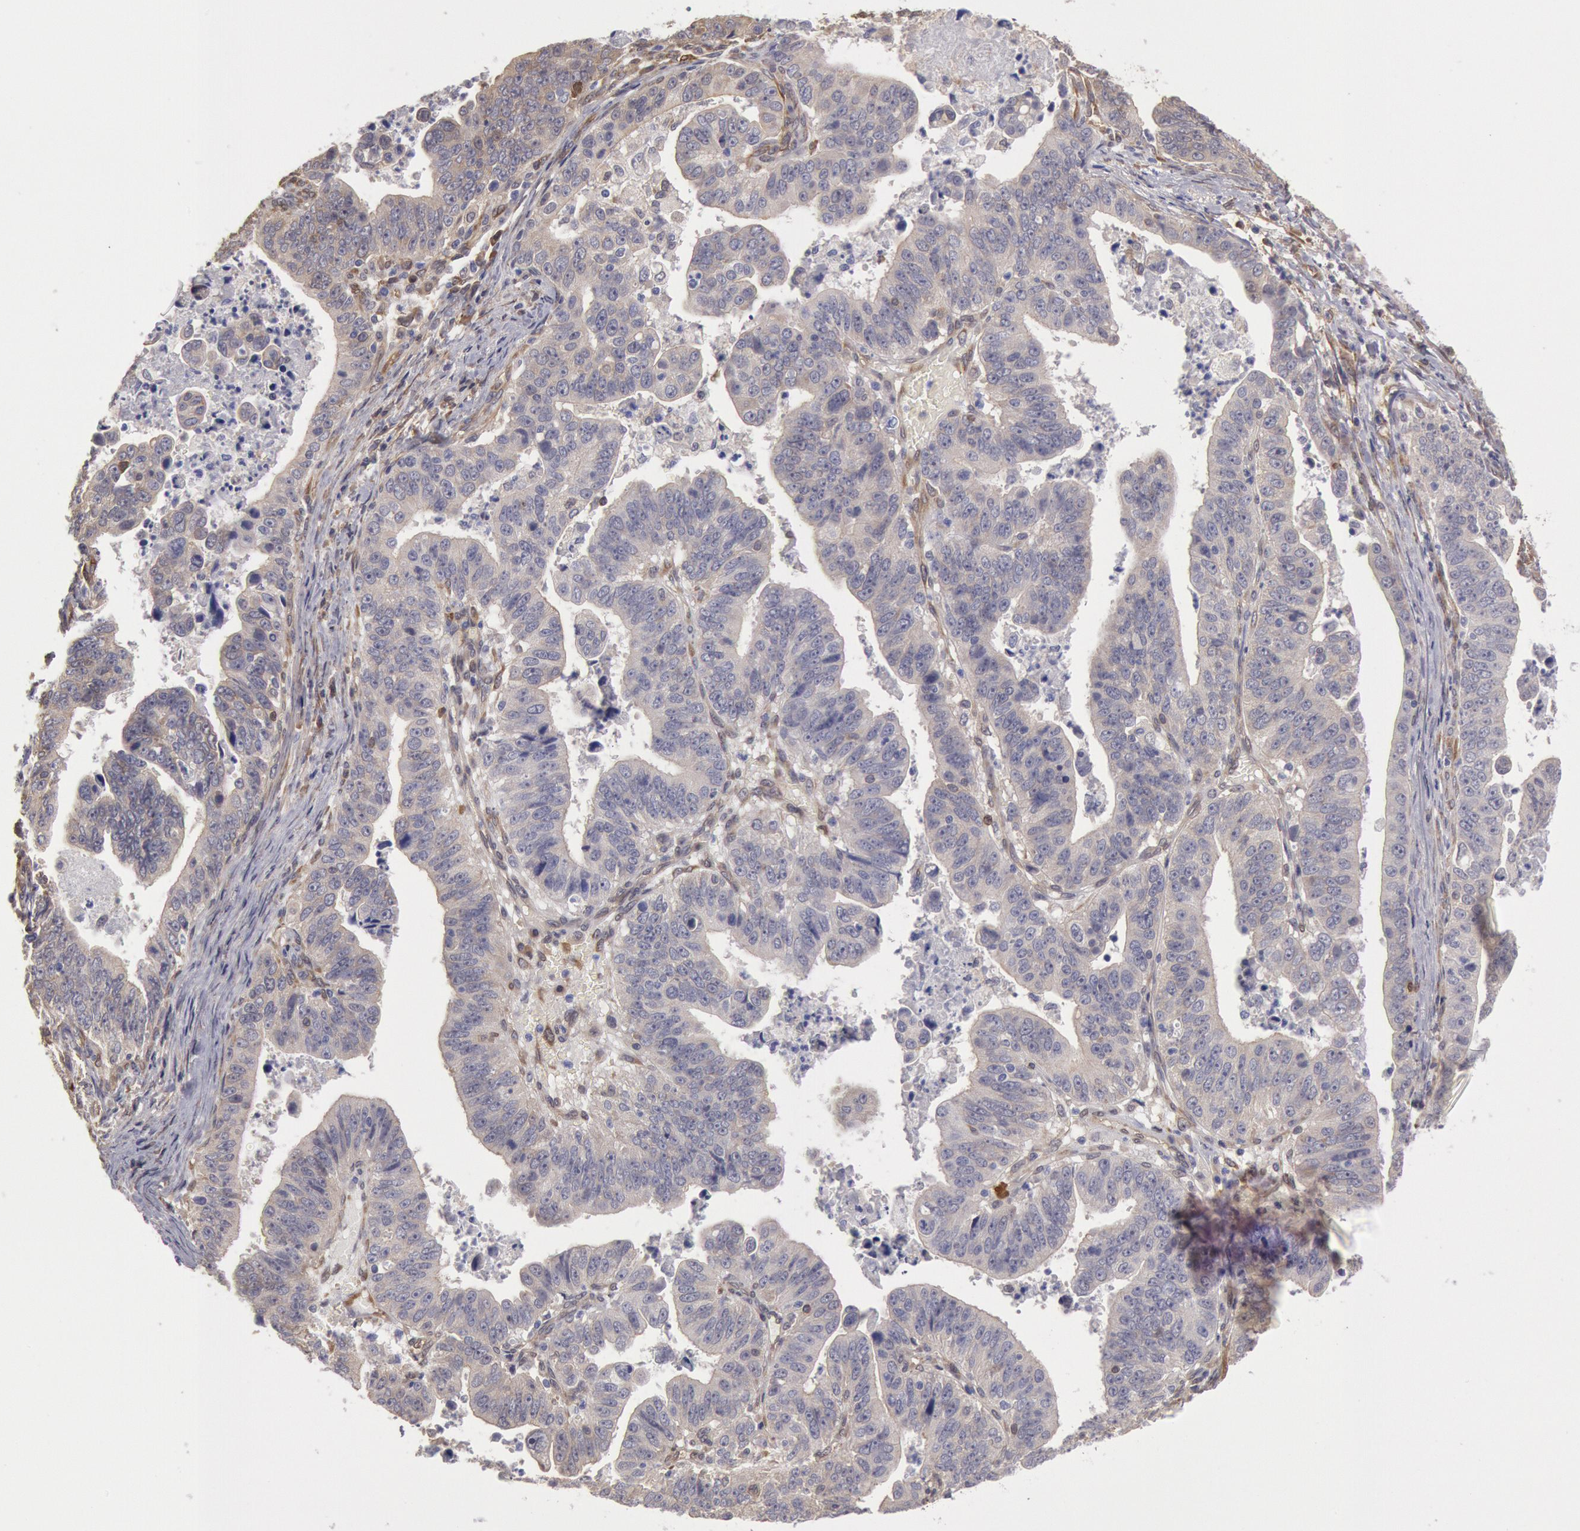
{"staining": {"intensity": "negative", "quantity": "none", "location": "none"}, "tissue": "stomach cancer", "cell_type": "Tumor cells", "image_type": "cancer", "snomed": [{"axis": "morphology", "description": "Adenocarcinoma, NOS"}, {"axis": "topography", "description": "Stomach, upper"}], "caption": "A histopathology image of human stomach cancer (adenocarcinoma) is negative for staining in tumor cells. The staining was performed using DAB to visualize the protein expression in brown, while the nuclei were stained in blue with hematoxylin (Magnification: 20x).", "gene": "CCDC50", "patient": {"sex": "female", "age": 50}}